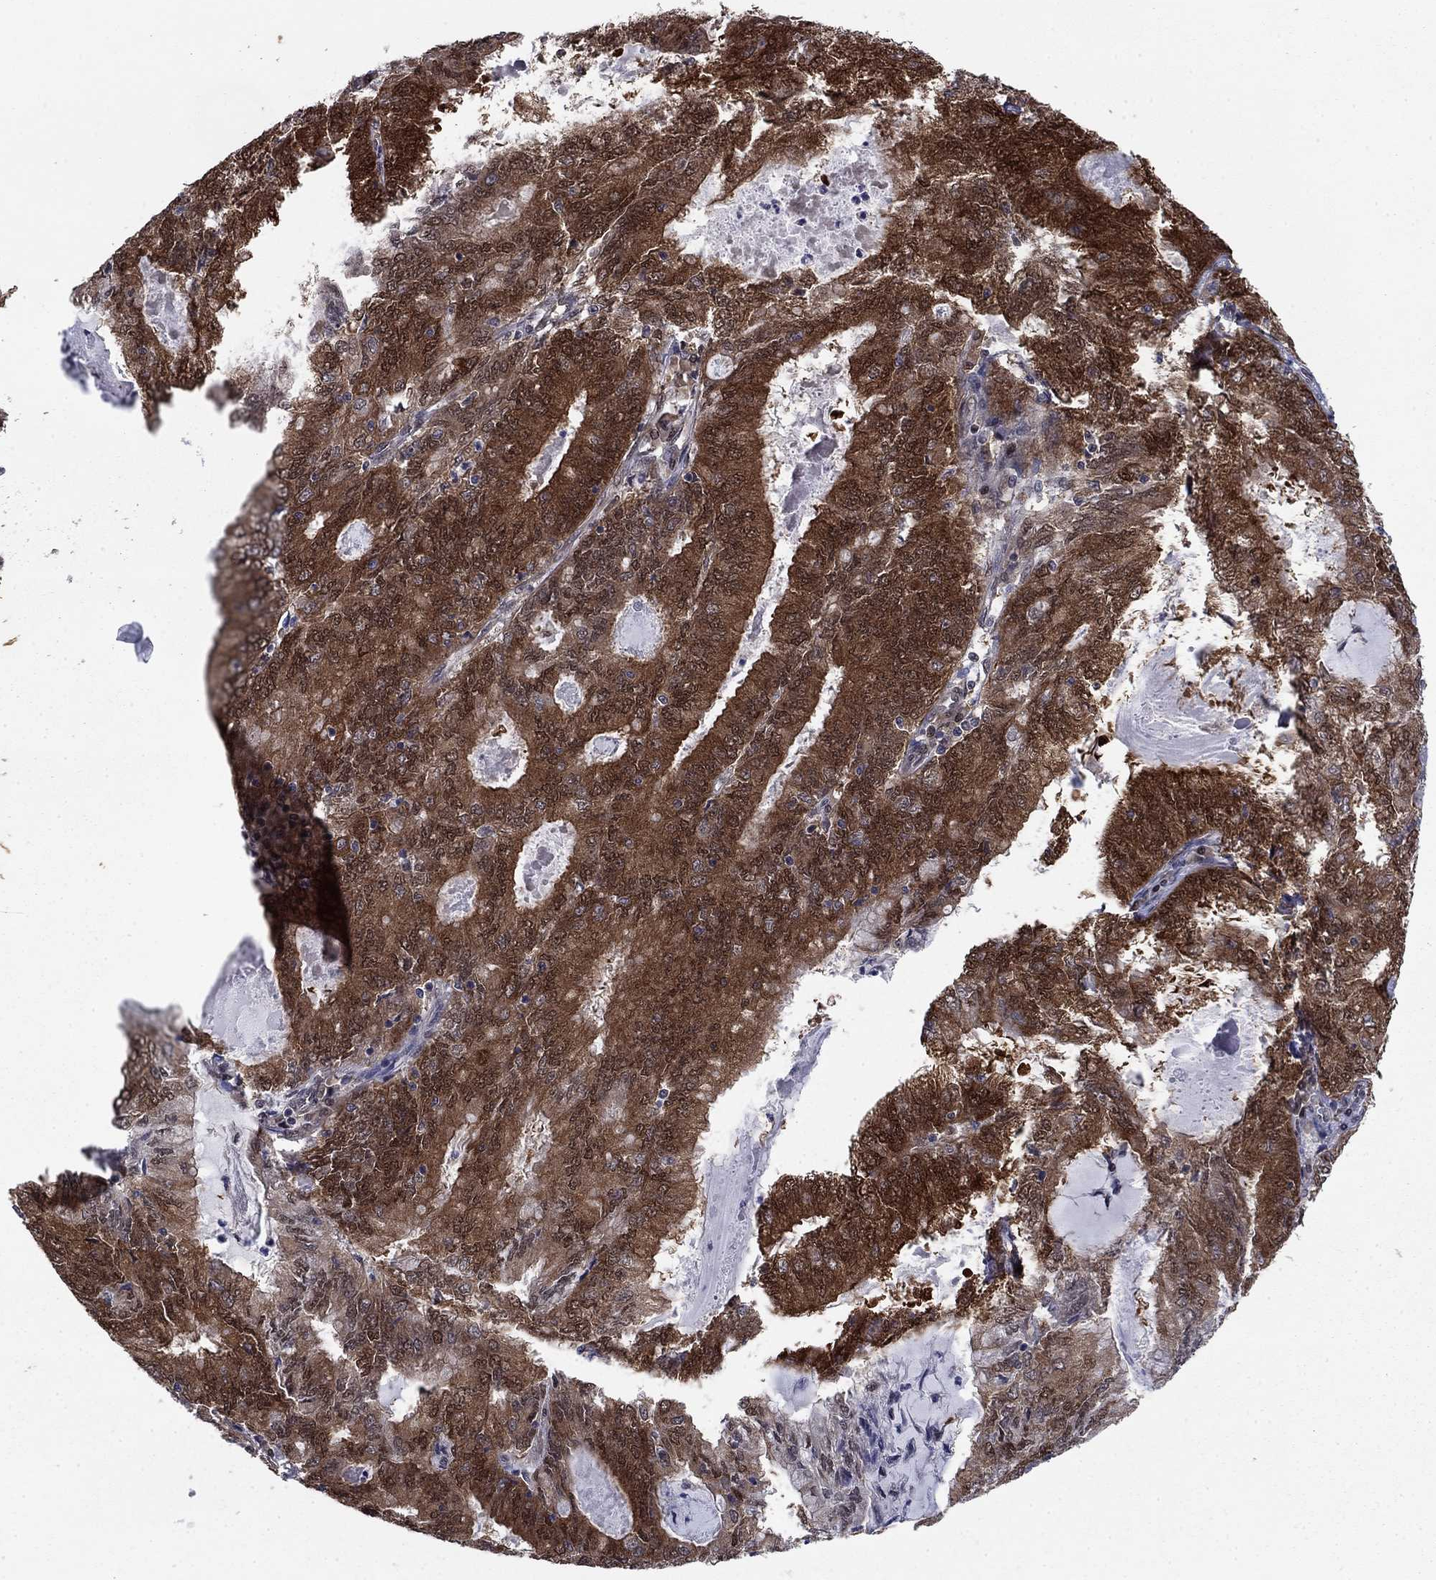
{"staining": {"intensity": "strong", "quantity": ">75%", "location": "cytoplasmic/membranous"}, "tissue": "endometrial cancer", "cell_type": "Tumor cells", "image_type": "cancer", "snomed": [{"axis": "morphology", "description": "Adenocarcinoma, NOS"}, {"axis": "topography", "description": "Endometrium"}], "caption": "Protein analysis of endometrial adenocarcinoma tissue shows strong cytoplasmic/membranous staining in approximately >75% of tumor cells. (DAB (3,3'-diaminobenzidine) IHC with brightfield microscopy, high magnification).", "gene": "FKBP4", "patient": {"sex": "female", "age": 57}}